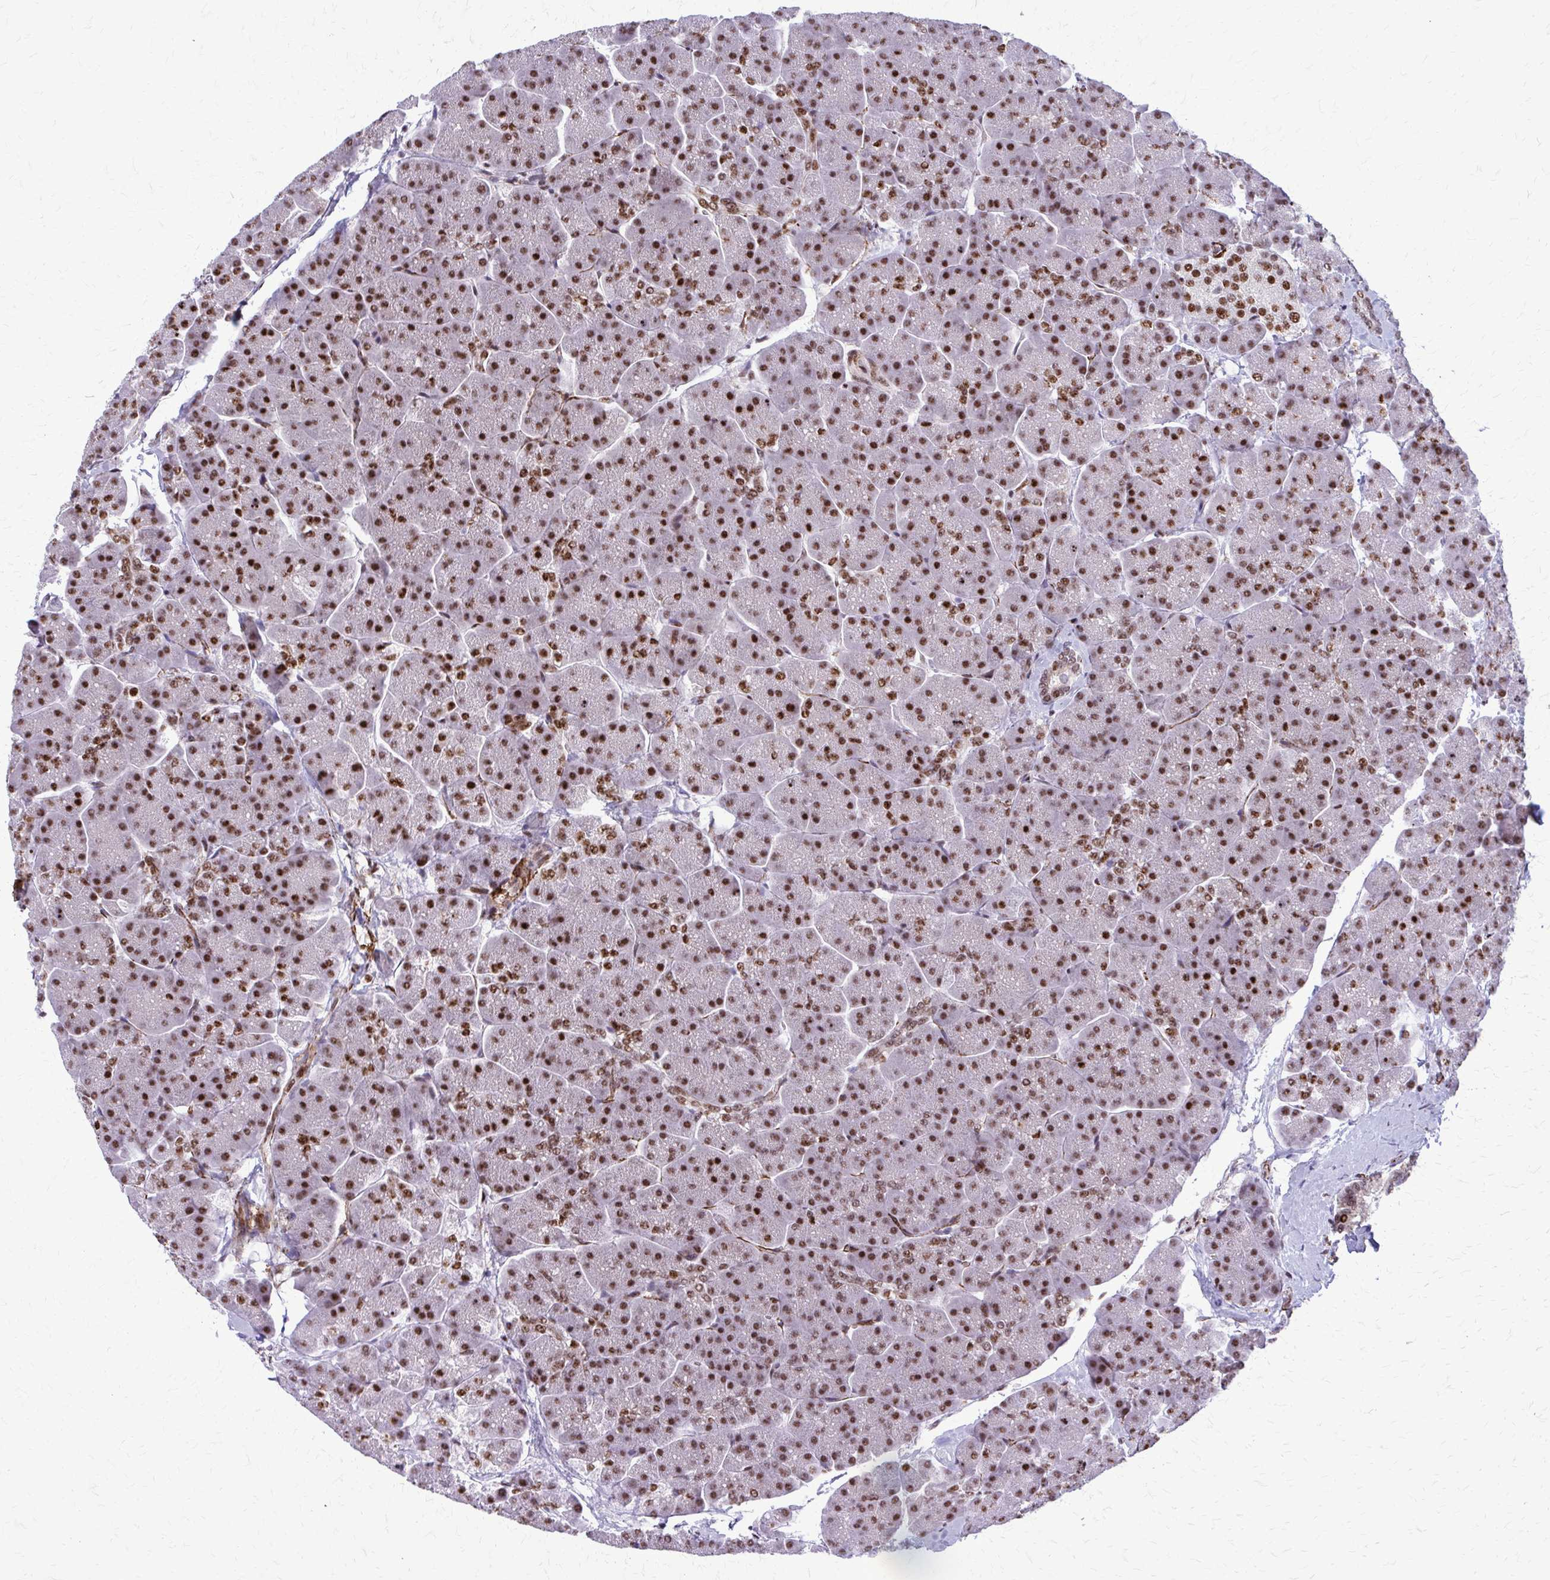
{"staining": {"intensity": "strong", "quantity": "25%-75%", "location": "nuclear"}, "tissue": "pancreas", "cell_type": "Exocrine glandular cells", "image_type": "normal", "snomed": [{"axis": "morphology", "description": "Normal tissue, NOS"}, {"axis": "topography", "description": "Pancreas"}, {"axis": "topography", "description": "Peripheral nerve tissue"}], "caption": "IHC staining of normal pancreas, which shows high levels of strong nuclear expression in approximately 25%-75% of exocrine glandular cells indicating strong nuclear protein expression. The staining was performed using DAB (brown) for protein detection and nuclei were counterstained in hematoxylin (blue).", "gene": "NRBF2", "patient": {"sex": "male", "age": 54}}